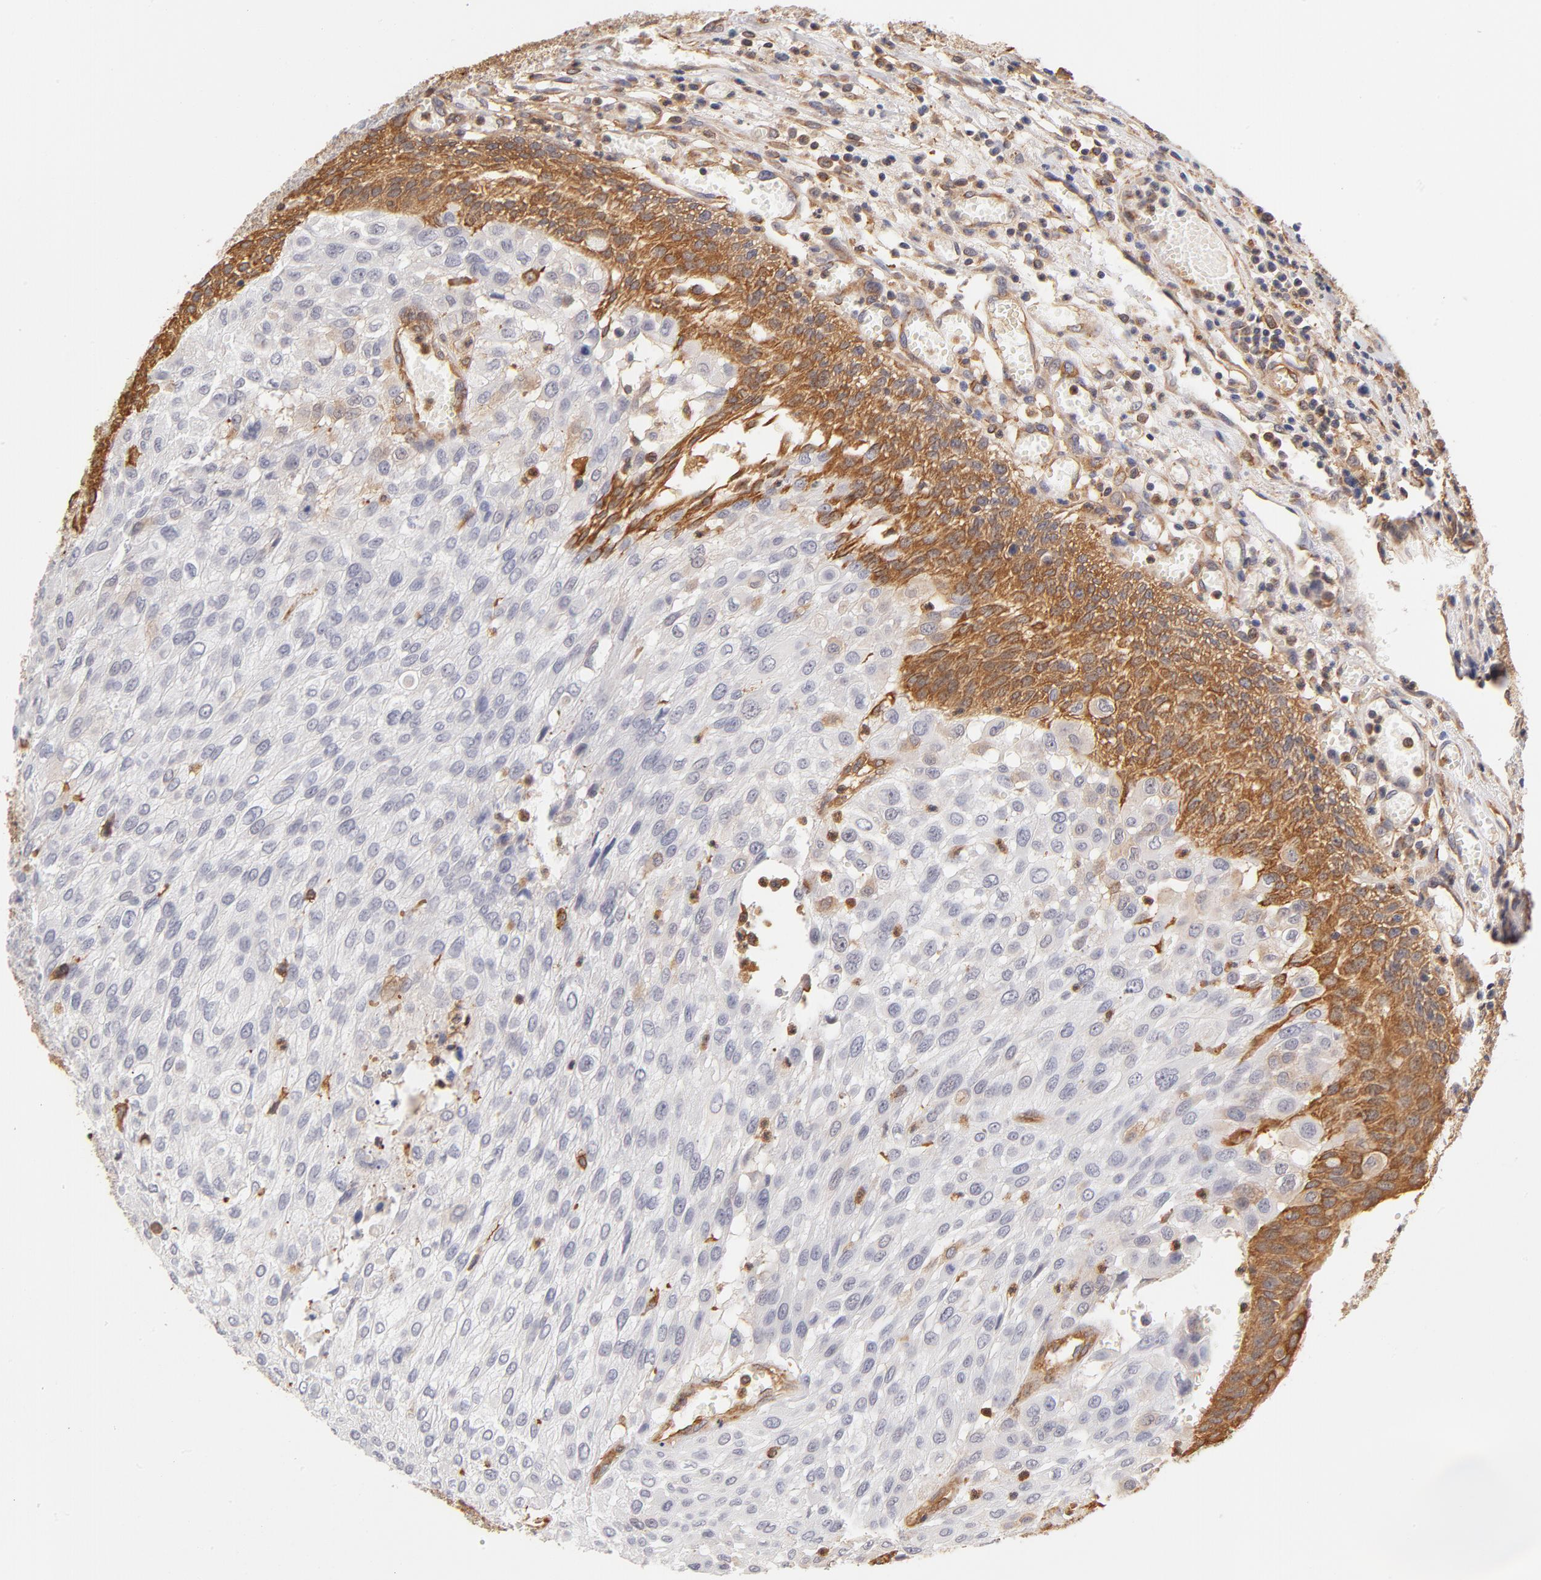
{"staining": {"intensity": "negative", "quantity": "none", "location": "none"}, "tissue": "urothelial cancer", "cell_type": "Tumor cells", "image_type": "cancer", "snomed": [{"axis": "morphology", "description": "Urothelial carcinoma, High grade"}, {"axis": "topography", "description": "Urinary bladder"}], "caption": "Urothelial carcinoma (high-grade) was stained to show a protein in brown. There is no significant expression in tumor cells.", "gene": "FCMR", "patient": {"sex": "male", "age": 57}}